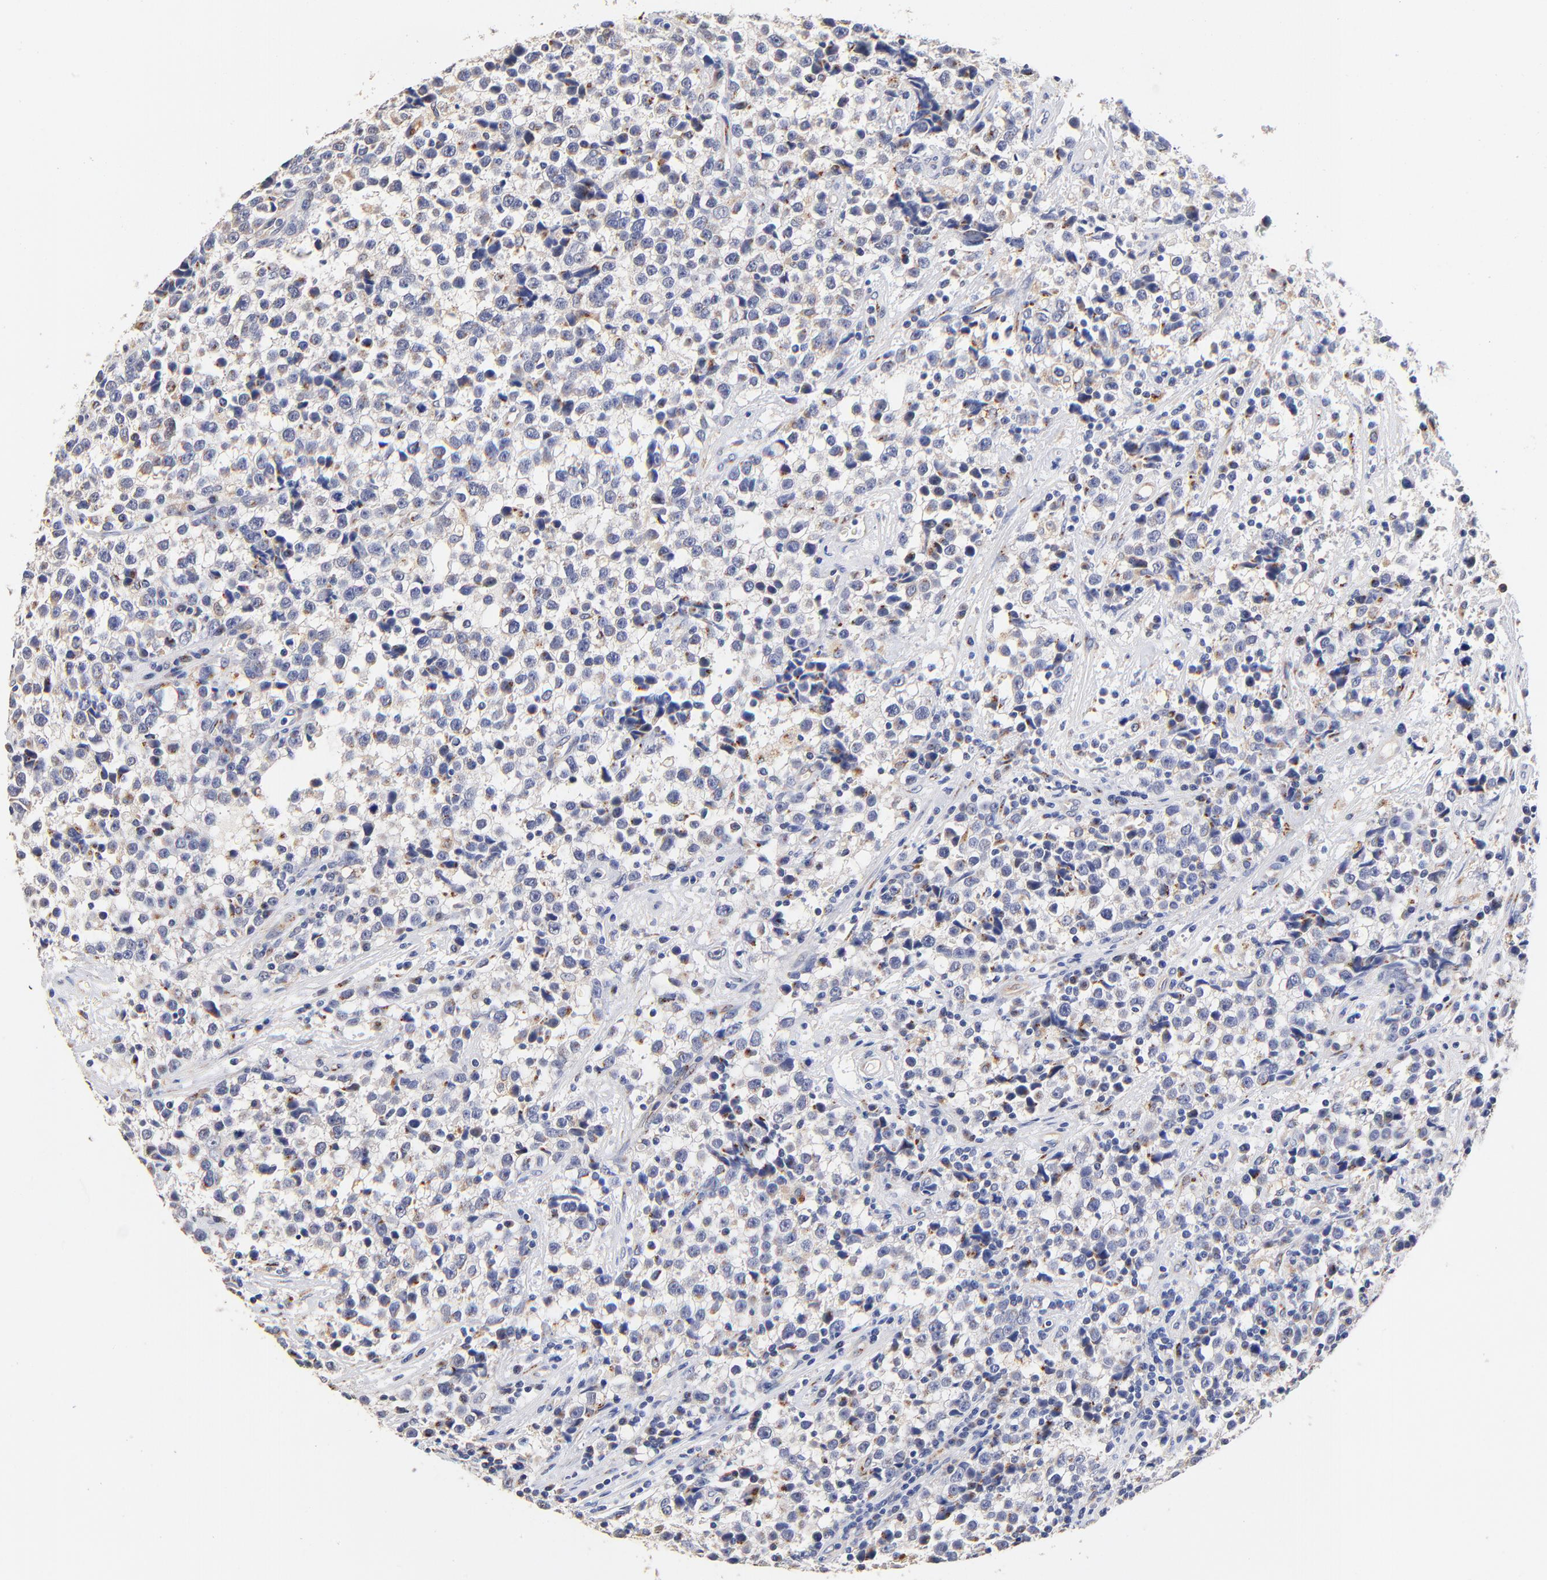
{"staining": {"intensity": "negative", "quantity": "none", "location": "none"}, "tissue": "testis cancer", "cell_type": "Tumor cells", "image_type": "cancer", "snomed": [{"axis": "morphology", "description": "Seminoma, NOS"}, {"axis": "topography", "description": "Testis"}], "caption": "Immunohistochemical staining of human testis seminoma reveals no significant expression in tumor cells.", "gene": "FMNL3", "patient": {"sex": "male", "age": 38}}